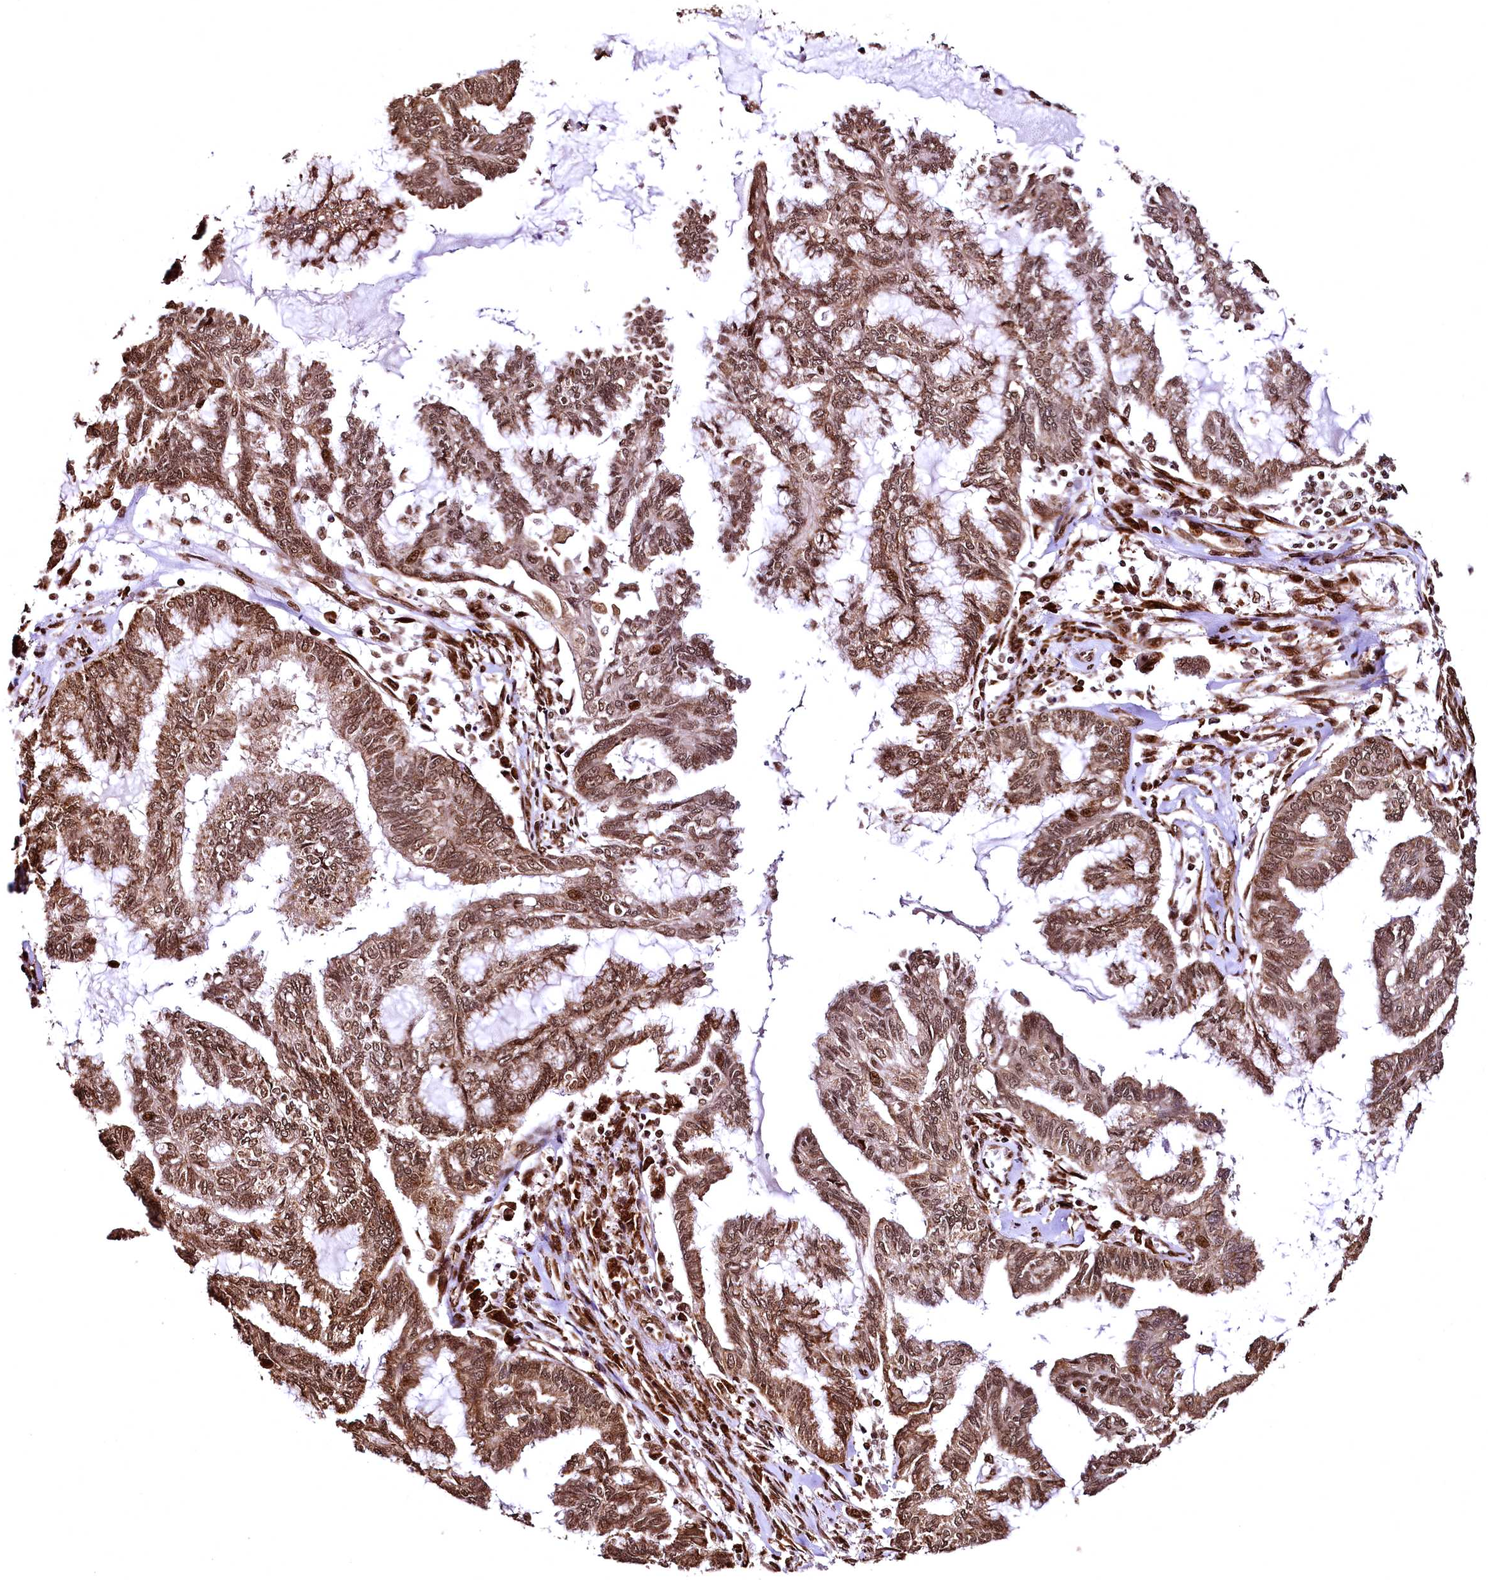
{"staining": {"intensity": "moderate", "quantity": ">75%", "location": "cytoplasmic/membranous,nuclear"}, "tissue": "endometrial cancer", "cell_type": "Tumor cells", "image_type": "cancer", "snomed": [{"axis": "morphology", "description": "Adenocarcinoma, NOS"}, {"axis": "topography", "description": "Endometrium"}], "caption": "Moderate cytoplasmic/membranous and nuclear positivity for a protein is appreciated in about >75% of tumor cells of endometrial cancer using immunohistochemistry (IHC).", "gene": "PDS5B", "patient": {"sex": "female", "age": 86}}